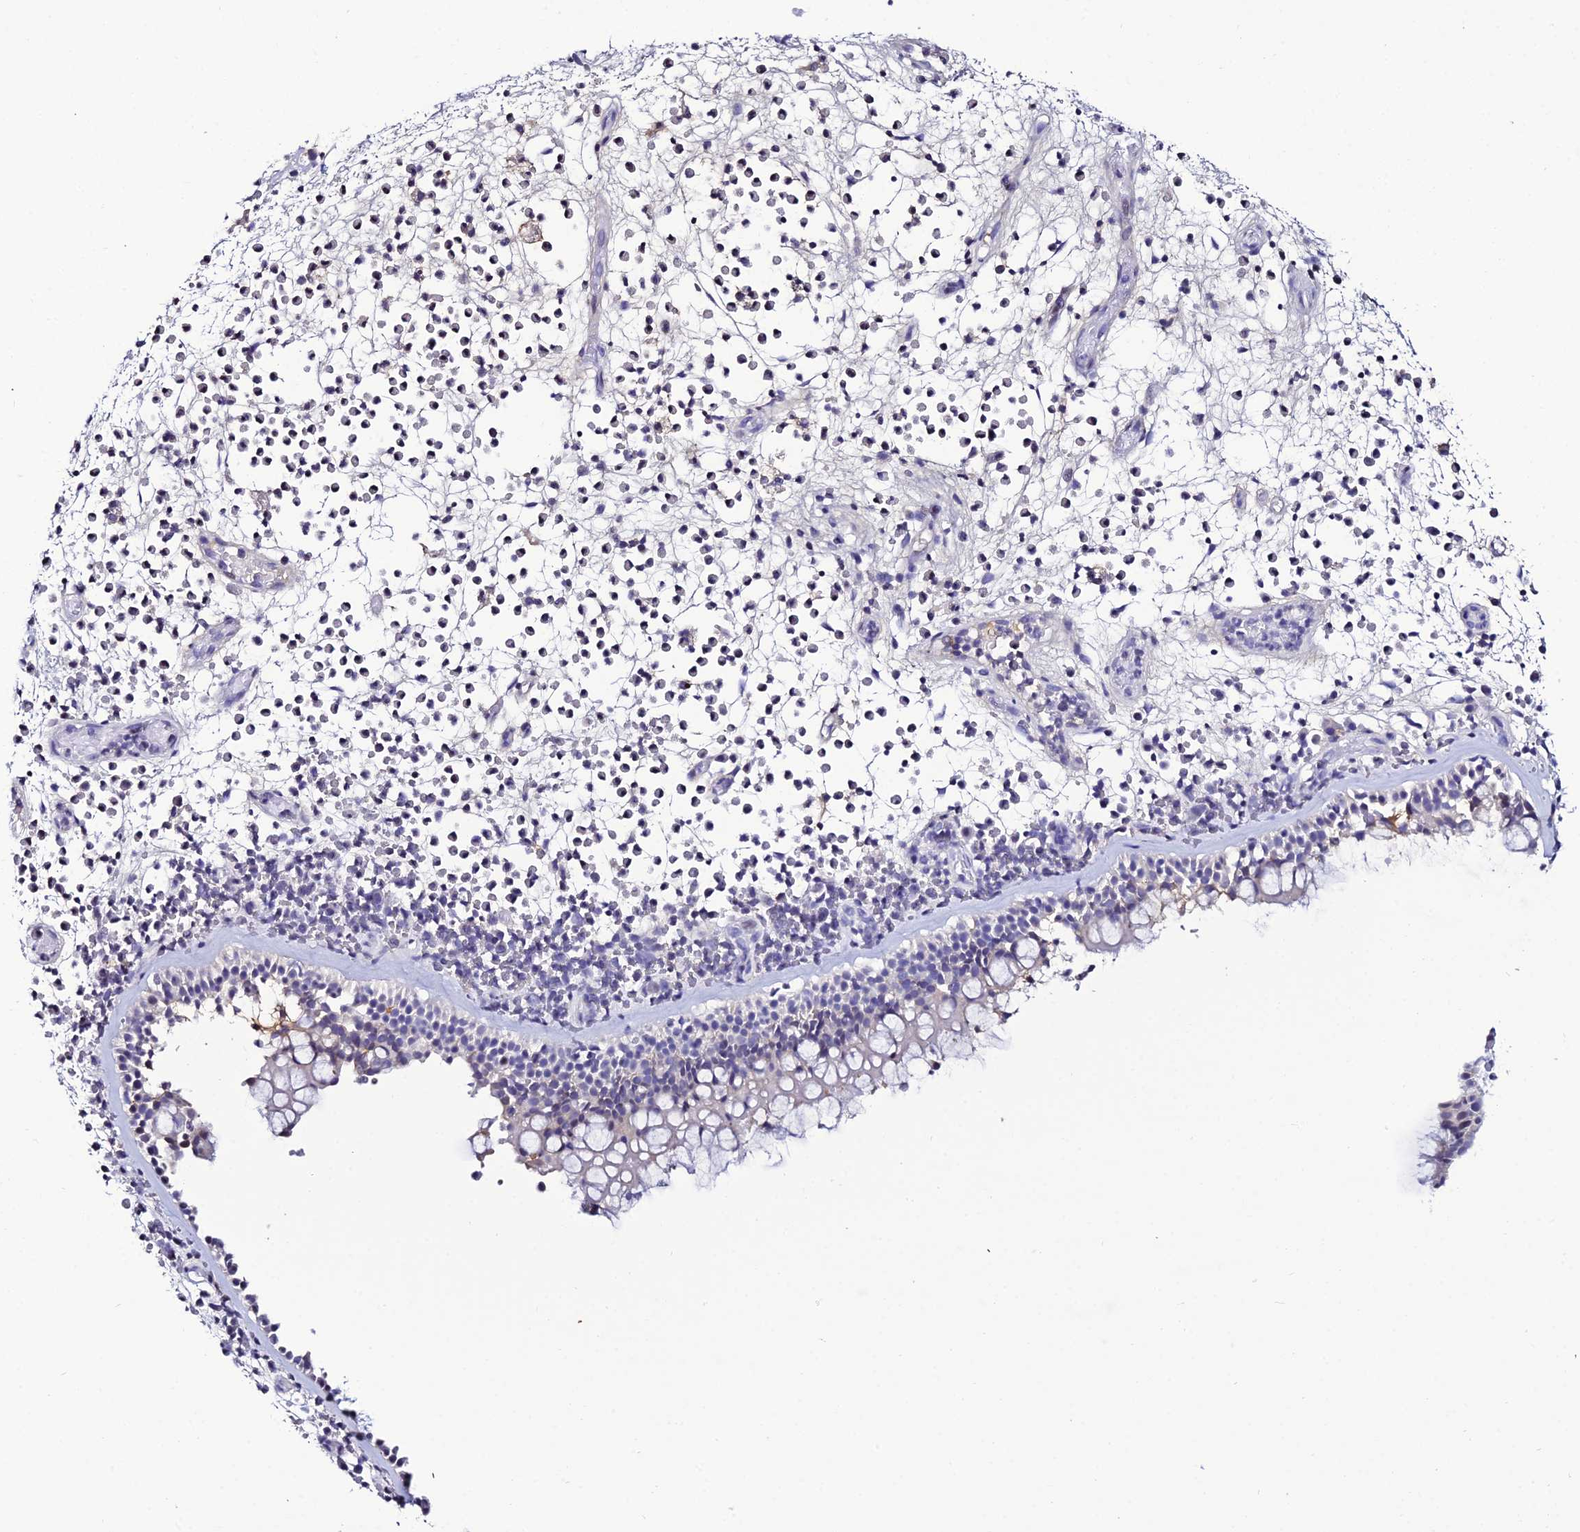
{"staining": {"intensity": "negative", "quantity": "none", "location": "none"}, "tissue": "nasopharynx", "cell_type": "Respiratory epithelial cells", "image_type": "normal", "snomed": [{"axis": "morphology", "description": "Normal tissue, NOS"}, {"axis": "morphology", "description": "Inflammation, NOS"}, {"axis": "morphology", "description": "Malignant melanoma, Metastatic site"}, {"axis": "topography", "description": "Nasopharynx"}], "caption": "Human nasopharynx stained for a protein using immunohistochemistry reveals no positivity in respiratory epithelial cells.", "gene": "DEFB132", "patient": {"sex": "male", "age": 70}}